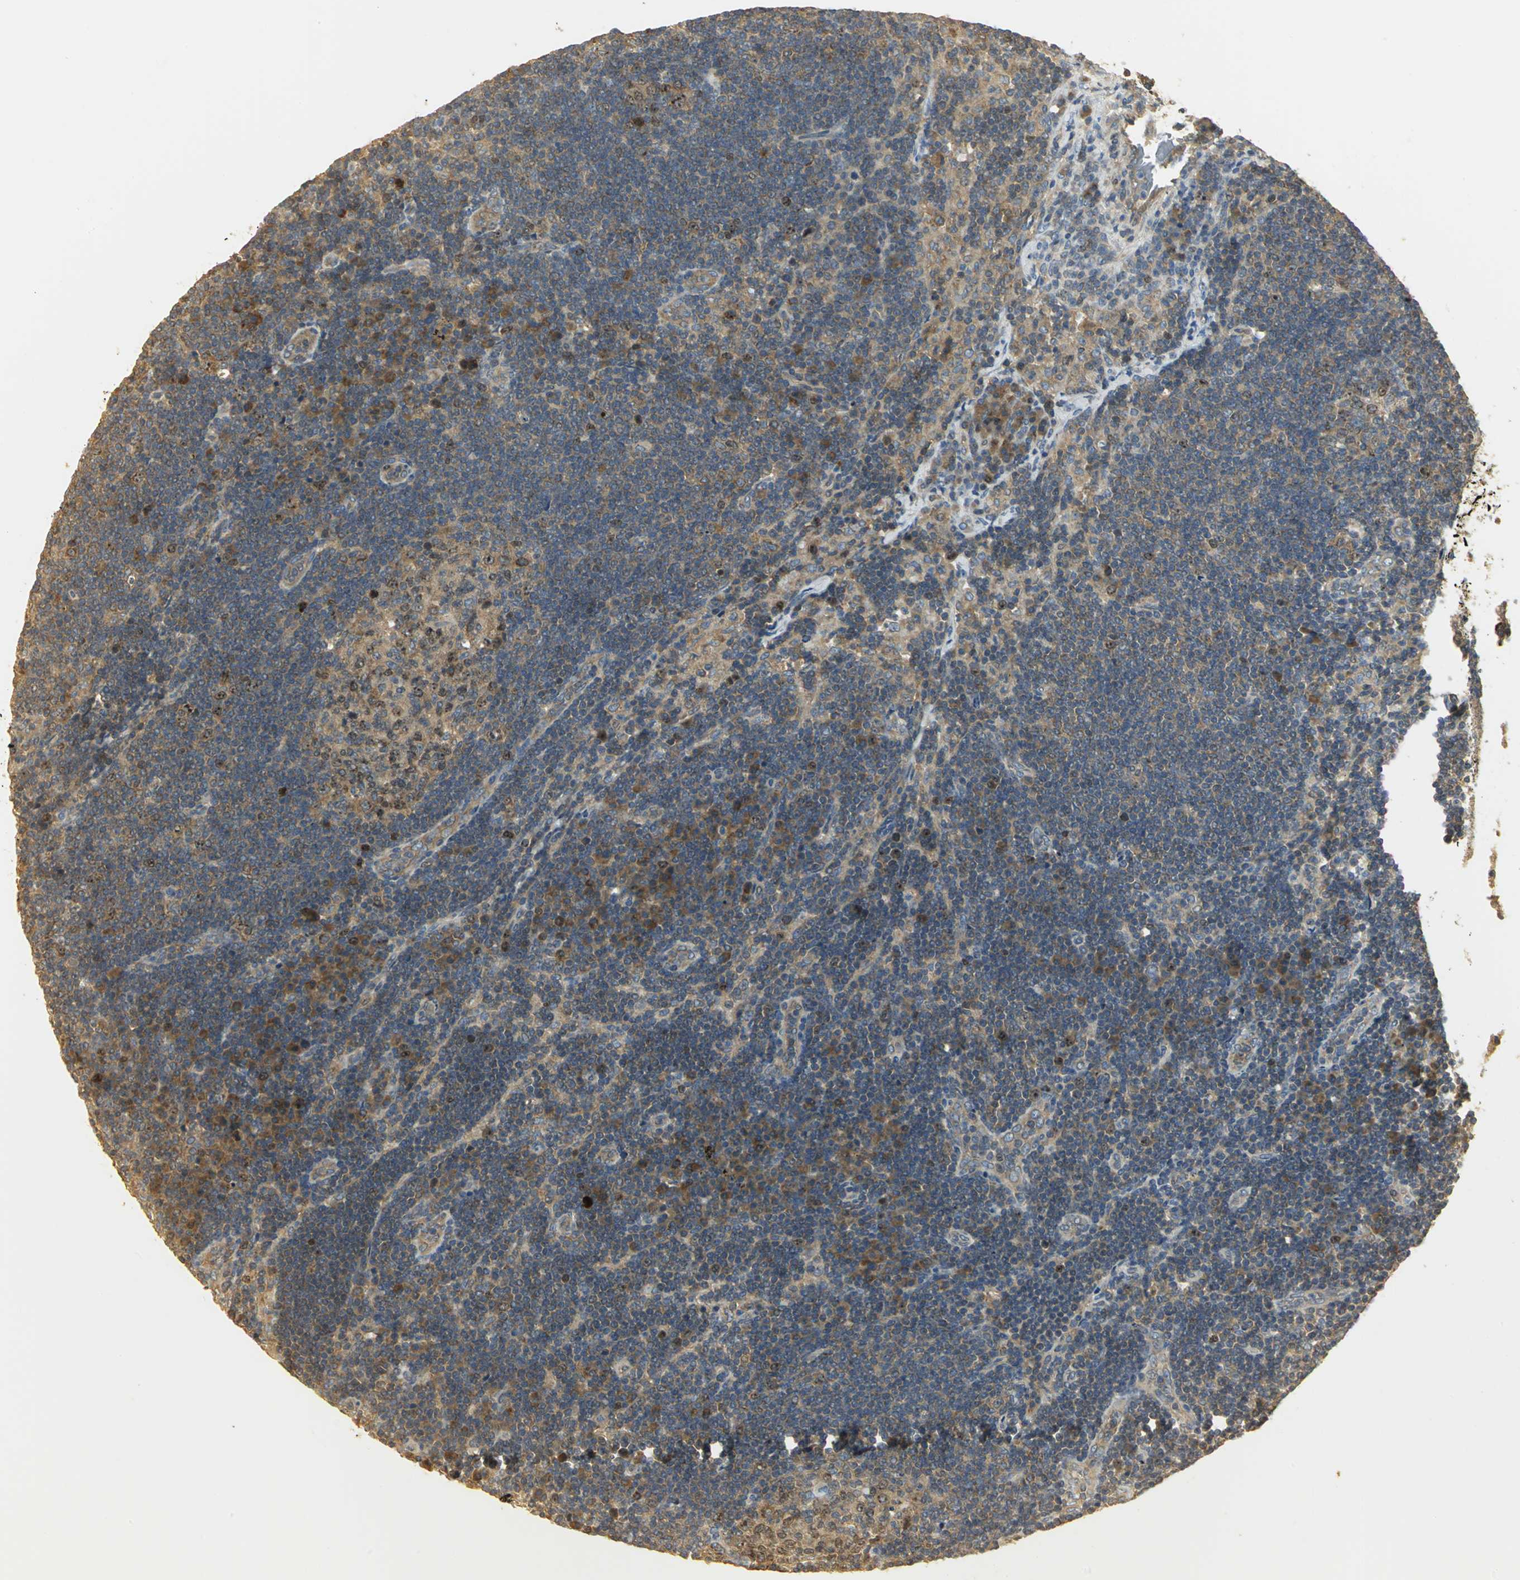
{"staining": {"intensity": "strong", "quantity": ">75%", "location": "cytoplasmic/membranous"}, "tissue": "lymph node", "cell_type": "Germinal center cells", "image_type": "normal", "snomed": [{"axis": "morphology", "description": "Normal tissue, NOS"}, {"axis": "morphology", "description": "Squamous cell carcinoma, metastatic, NOS"}, {"axis": "topography", "description": "Lymph node"}], "caption": "About >75% of germinal center cells in unremarkable lymph node display strong cytoplasmic/membranous protein staining as visualized by brown immunohistochemical staining.", "gene": "RARS1", "patient": {"sex": "female", "age": 53}}